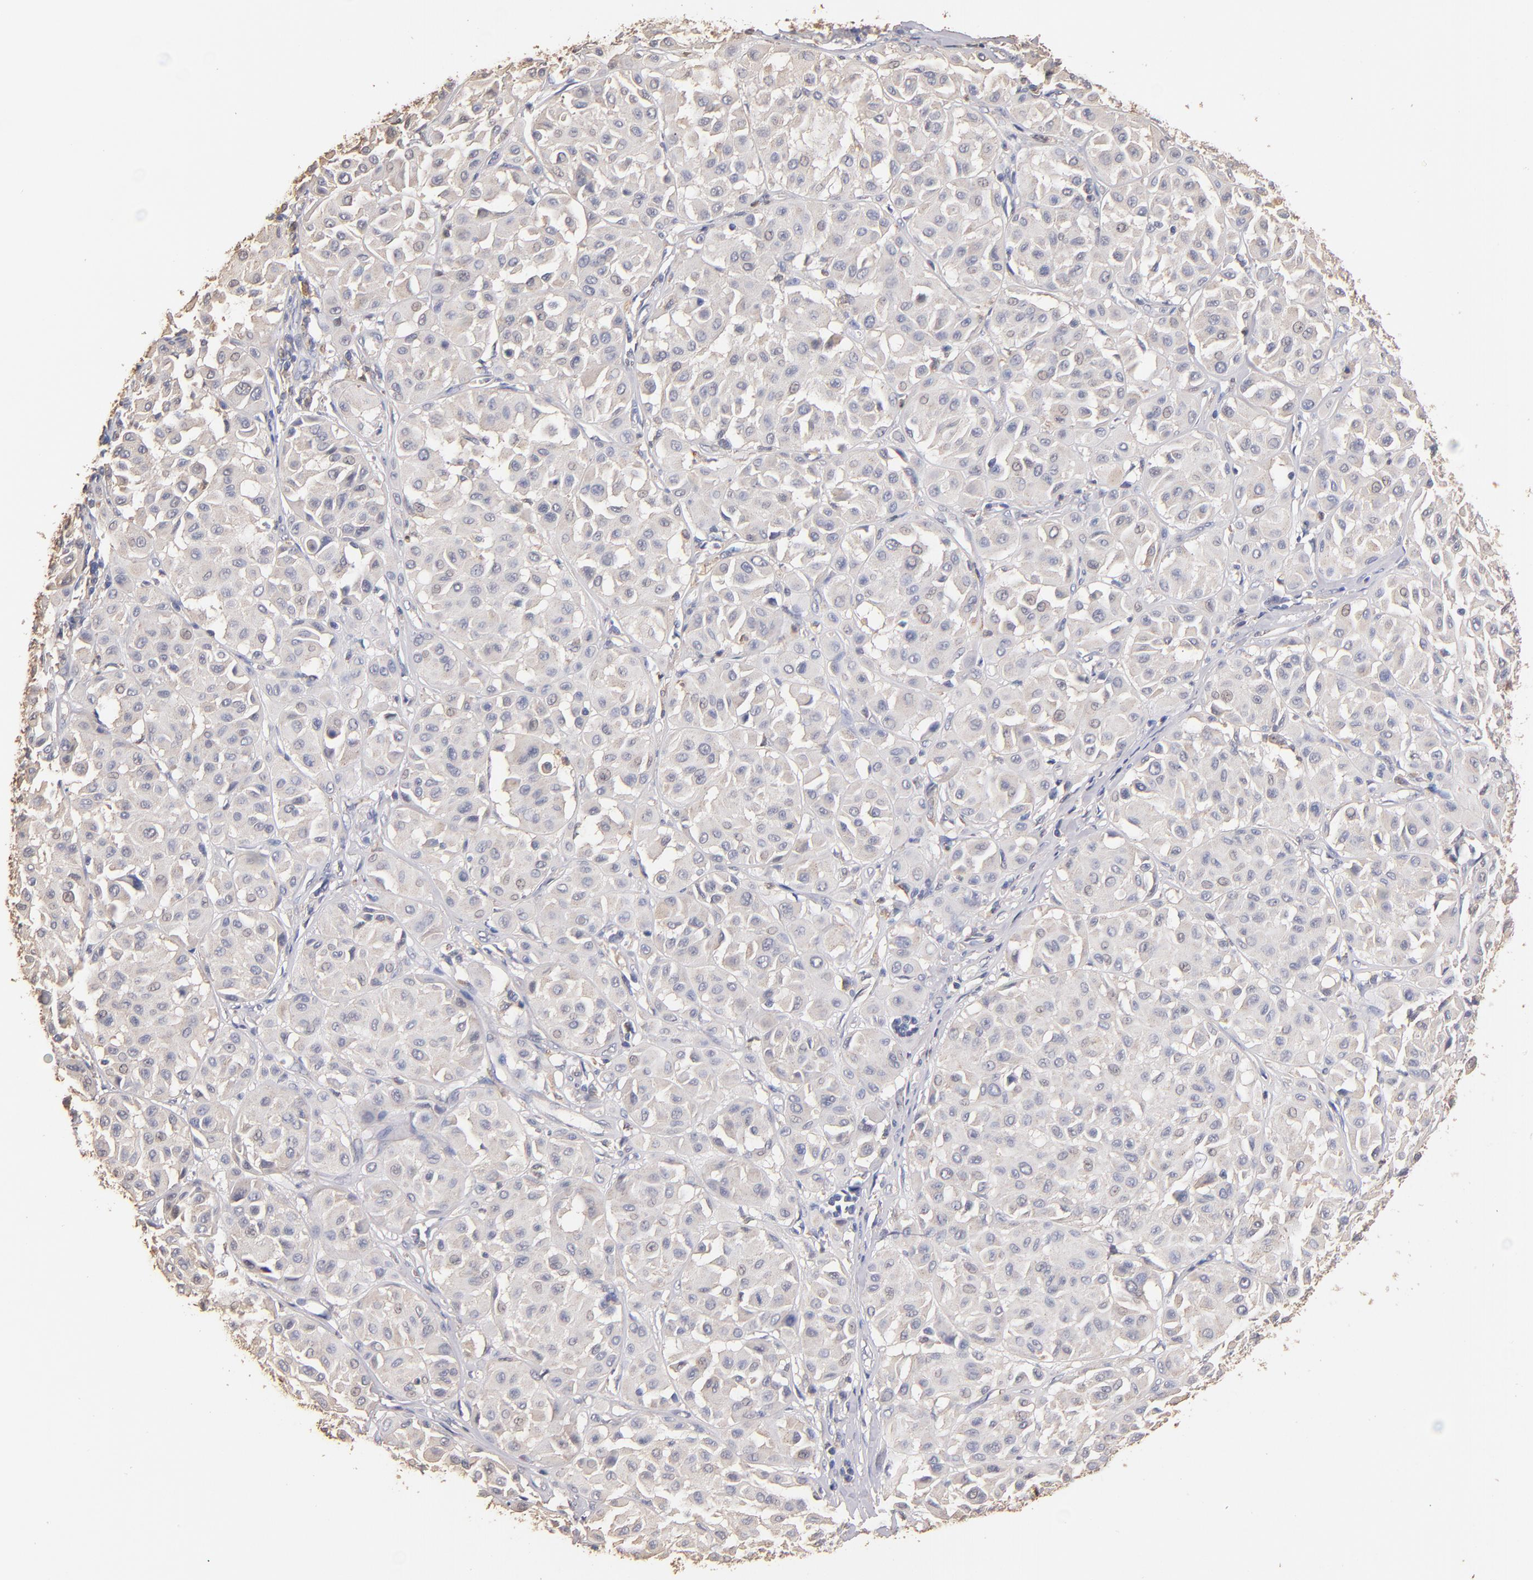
{"staining": {"intensity": "weak", "quantity": "<25%", "location": "cytoplasmic/membranous"}, "tissue": "melanoma", "cell_type": "Tumor cells", "image_type": "cancer", "snomed": [{"axis": "morphology", "description": "Malignant melanoma, Metastatic site"}, {"axis": "topography", "description": "Soft tissue"}], "caption": "Tumor cells show no significant protein staining in melanoma.", "gene": "RO60", "patient": {"sex": "male", "age": 41}}